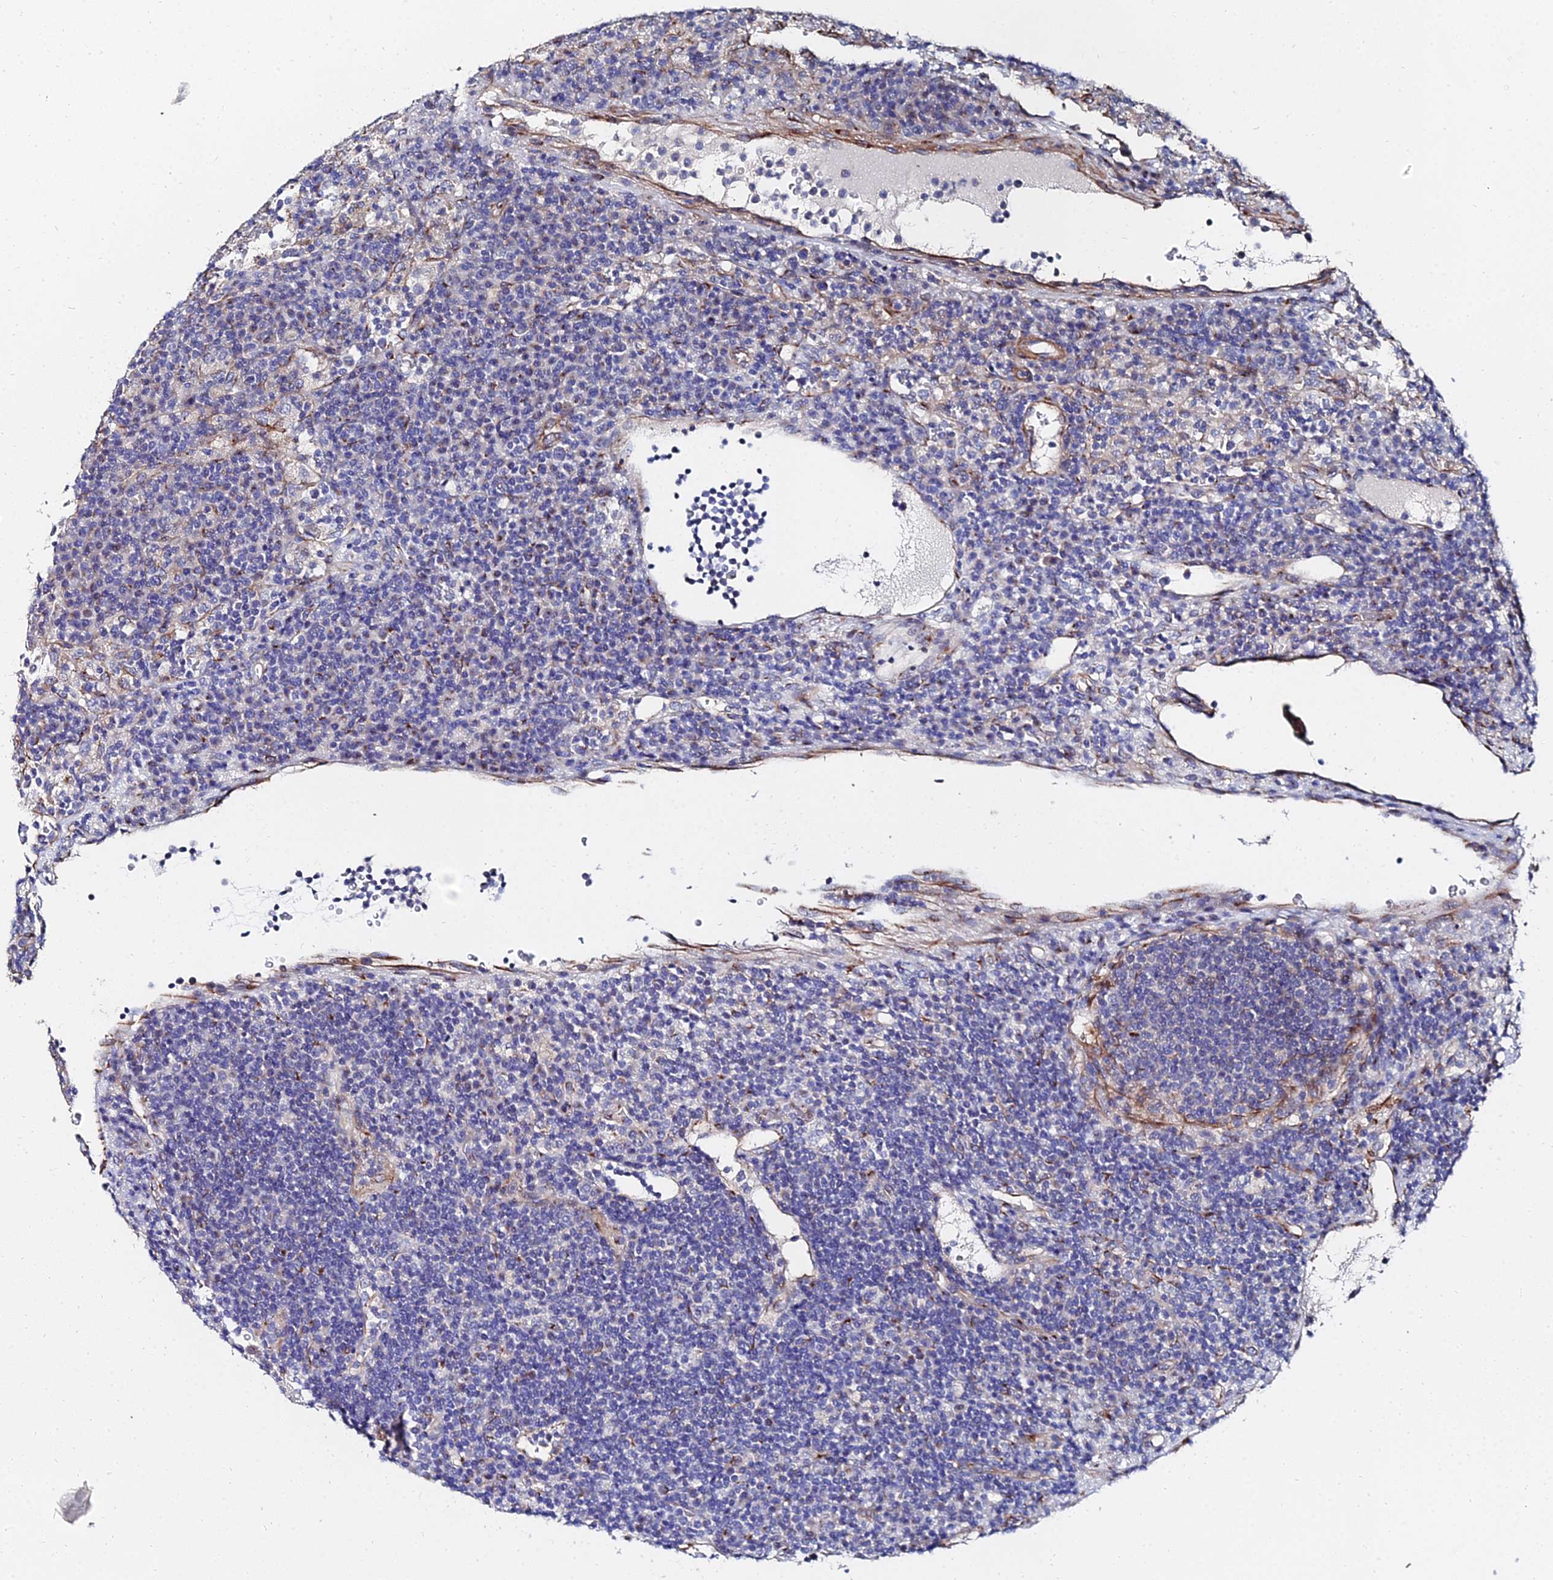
{"staining": {"intensity": "negative", "quantity": "none", "location": "none"}, "tissue": "lymph node", "cell_type": "Germinal center cells", "image_type": "normal", "snomed": [{"axis": "morphology", "description": "Normal tissue, NOS"}, {"axis": "topography", "description": "Lymph node"}], "caption": "Micrograph shows no significant protein positivity in germinal center cells of benign lymph node.", "gene": "BORCS8", "patient": {"sex": "female", "age": 70}}